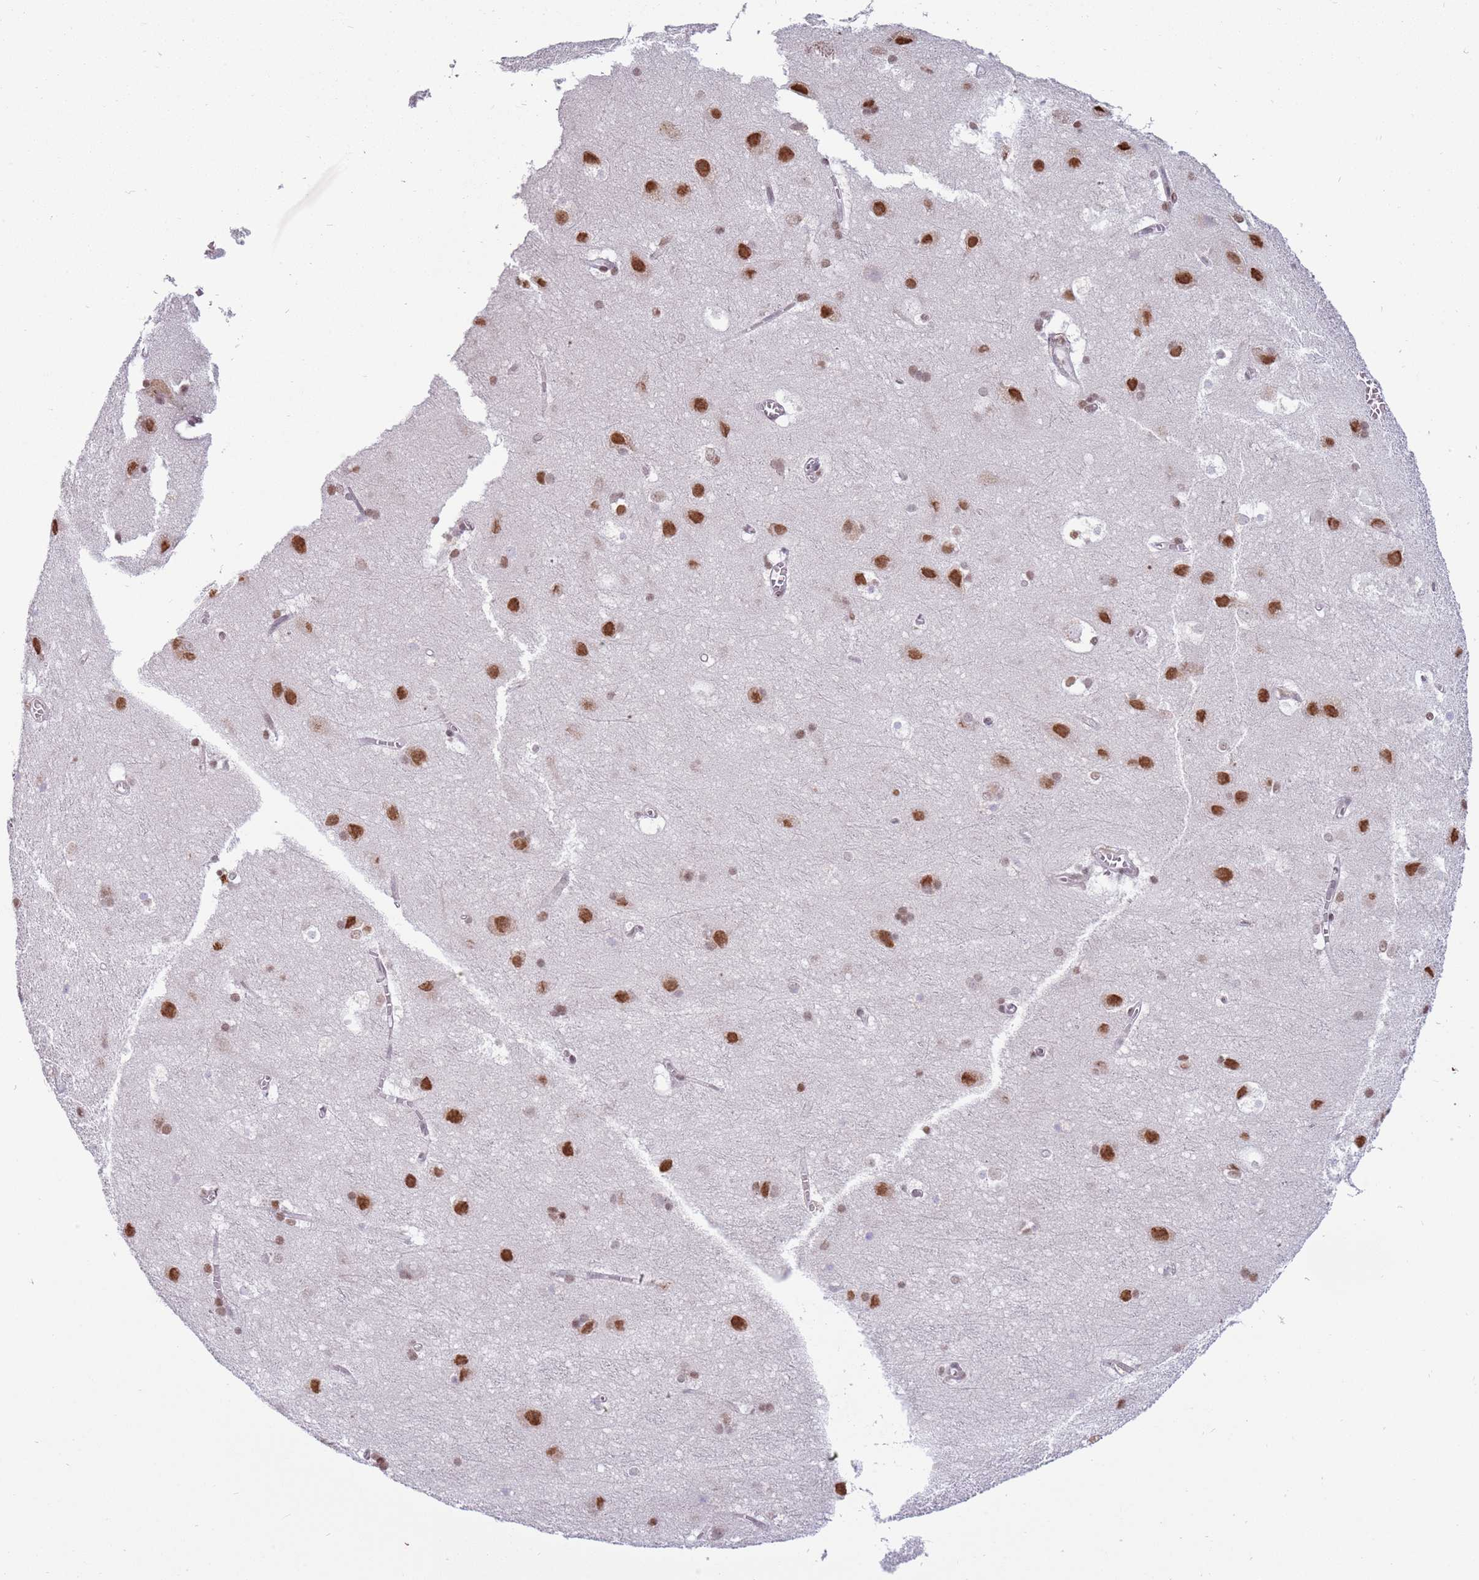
{"staining": {"intensity": "negative", "quantity": "none", "location": "none"}, "tissue": "cerebral cortex", "cell_type": "Endothelial cells", "image_type": "normal", "snomed": [{"axis": "morphology", "description": "Normal tissue, NOS"}, {"axis": "topography", "description": "Cerebral cortex"}], "caption": "Cerebral cortex was stained to show a protein in brown. There is no significant staining in endothelial cells. Nuclei are stained in blue.", "gene": "BARD1", "patient": {"sex": "male", "age": 54}}